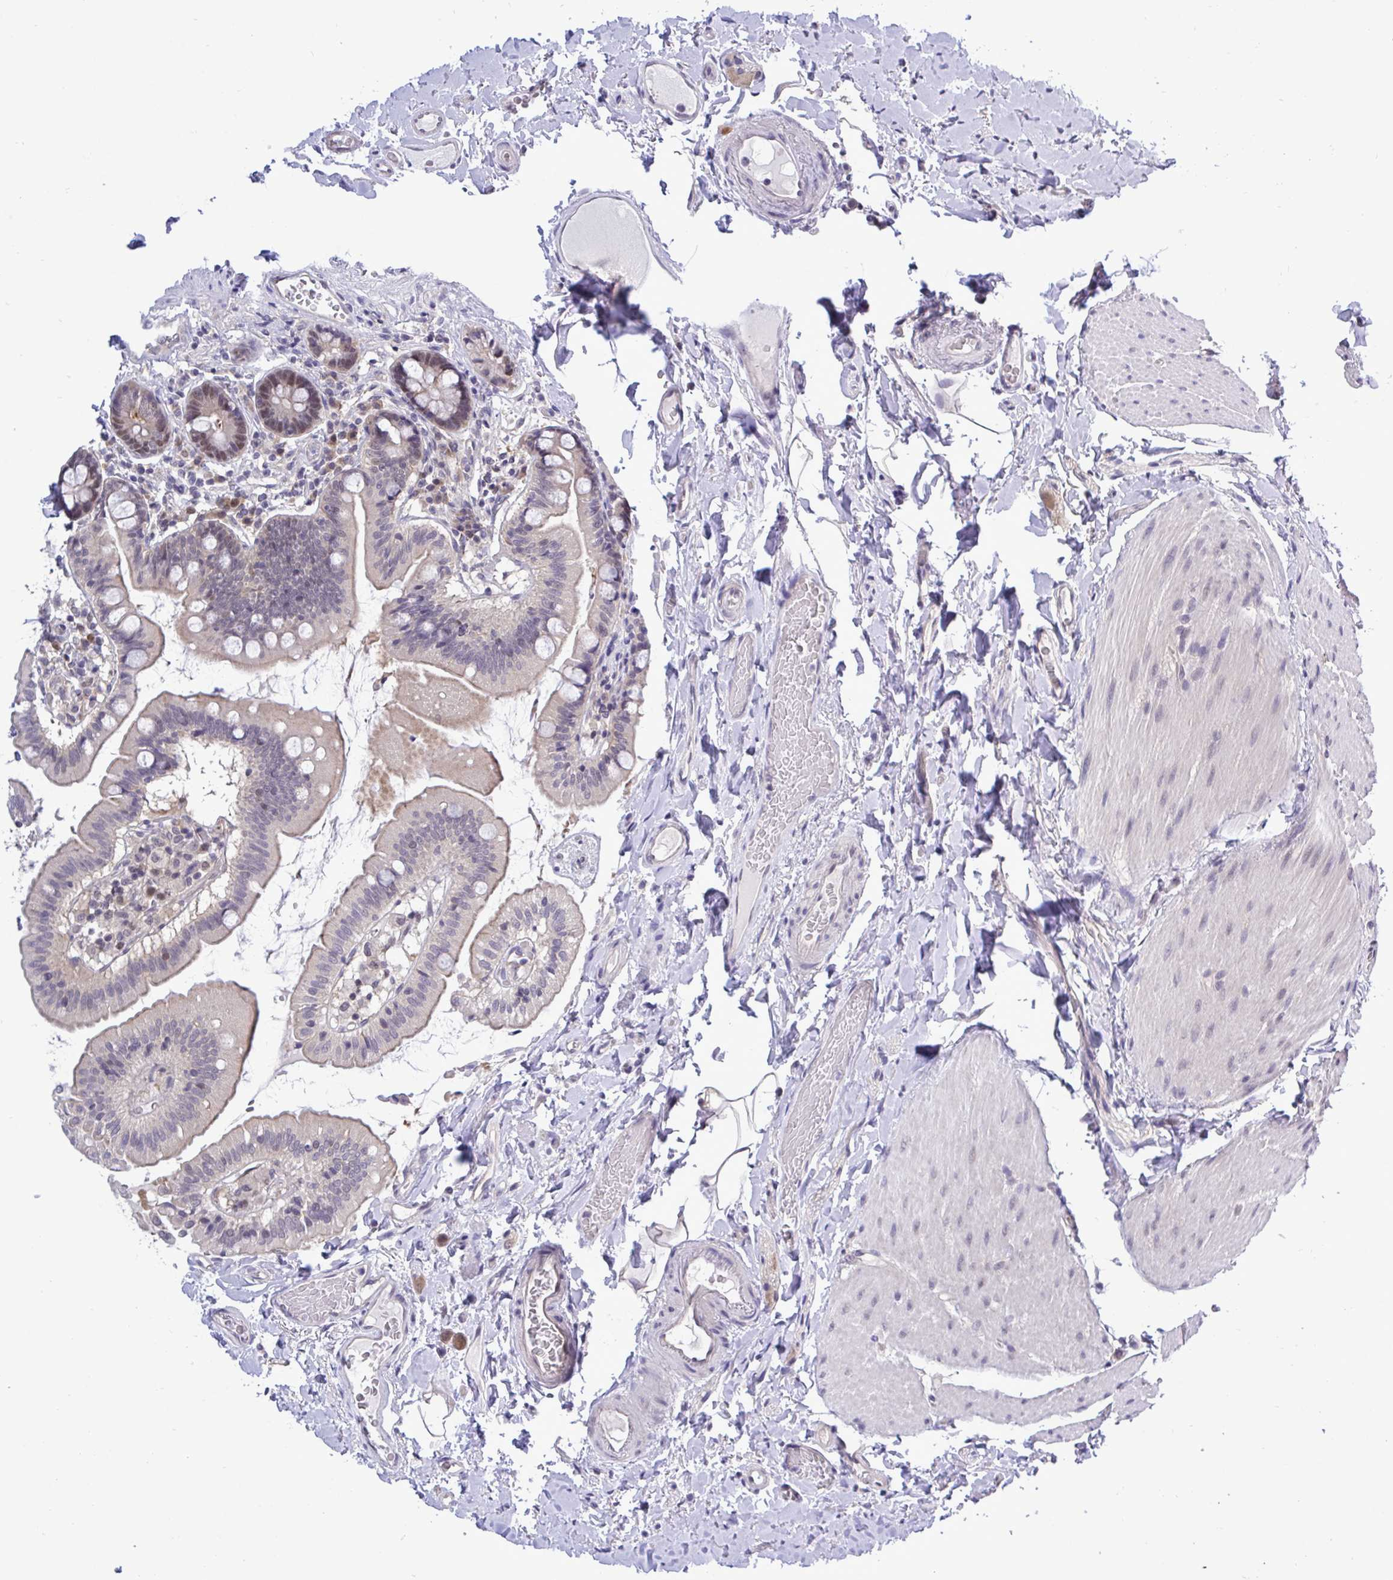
{"staining": {"intensity": "moderate", "quantity": "25%-75%", "location": "nuclear"}, "tissue": "small intestine", "cell_type": "Glandular cells", "image_type": "normal", "snomed": [{"axis": "morphology", "description": "Normal tissue, NOS"}, {"axis": "topography", "description": "Small intestine"}], "caption": "Immunohistochemical staining of normal human small intestine exhibits moderate nuclear protein positivity in about 25%-75% of glandular cells.", "gene": "ZNF444", "patient": {"sex": "female", "age": 64}}